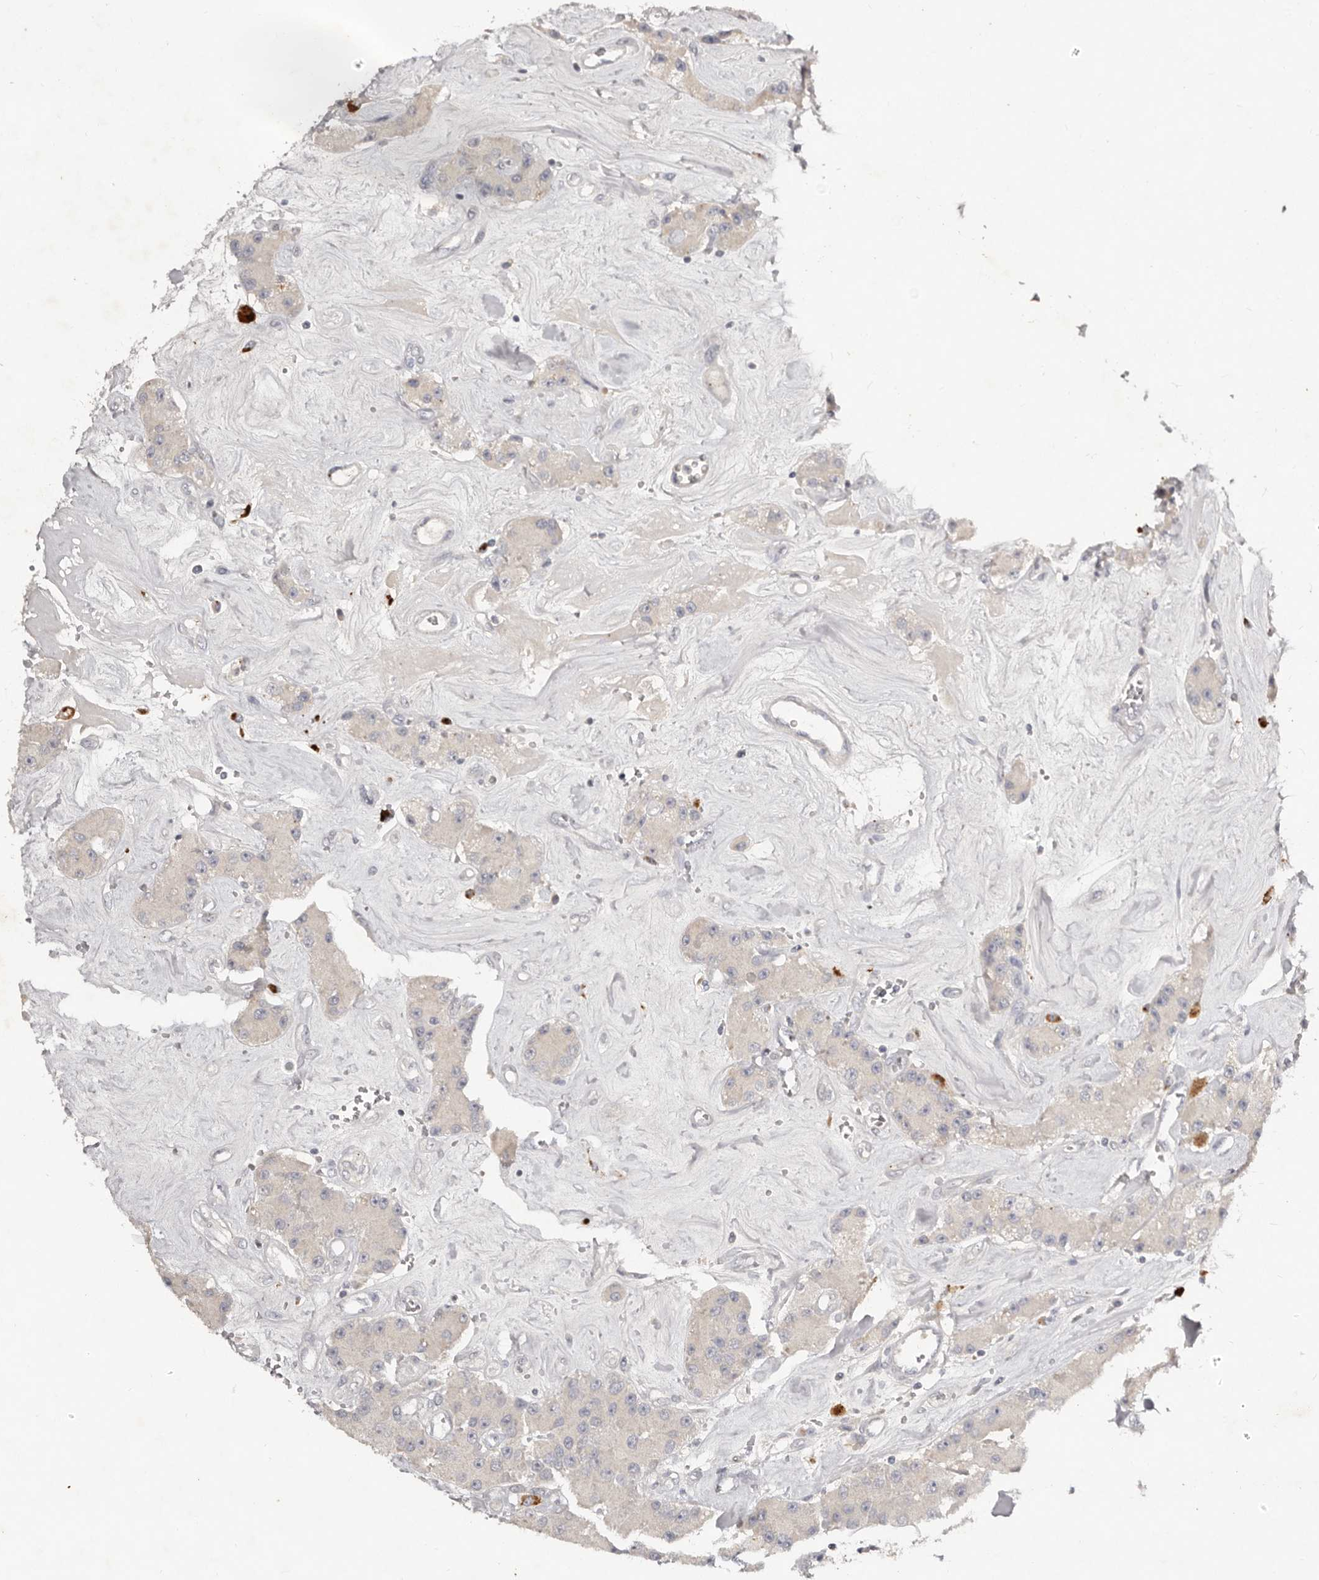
{"staining": {"intensity": "negative", "quantity": "none", "location": "none"}, "tissue": "carcinoid", "cell_type": "Tumor cells", "image_type": "cancer", "snomed": [{"axis": "morphology", "description": "Carcinoid, malignant, NOS"}, {"axis": "topography", "description": "Pancreas"}], "caption": "Immunohistochemistry of human carcinoid shows no expression in tumor cells. (Stains: DAB immunohistochemistry (IHC) with hematoxylin counter stain, Microscopy: brightfield microscopy at high magnification).", "gene": "SCUBE2", "patient": {"sex": "male", "age": 41}}